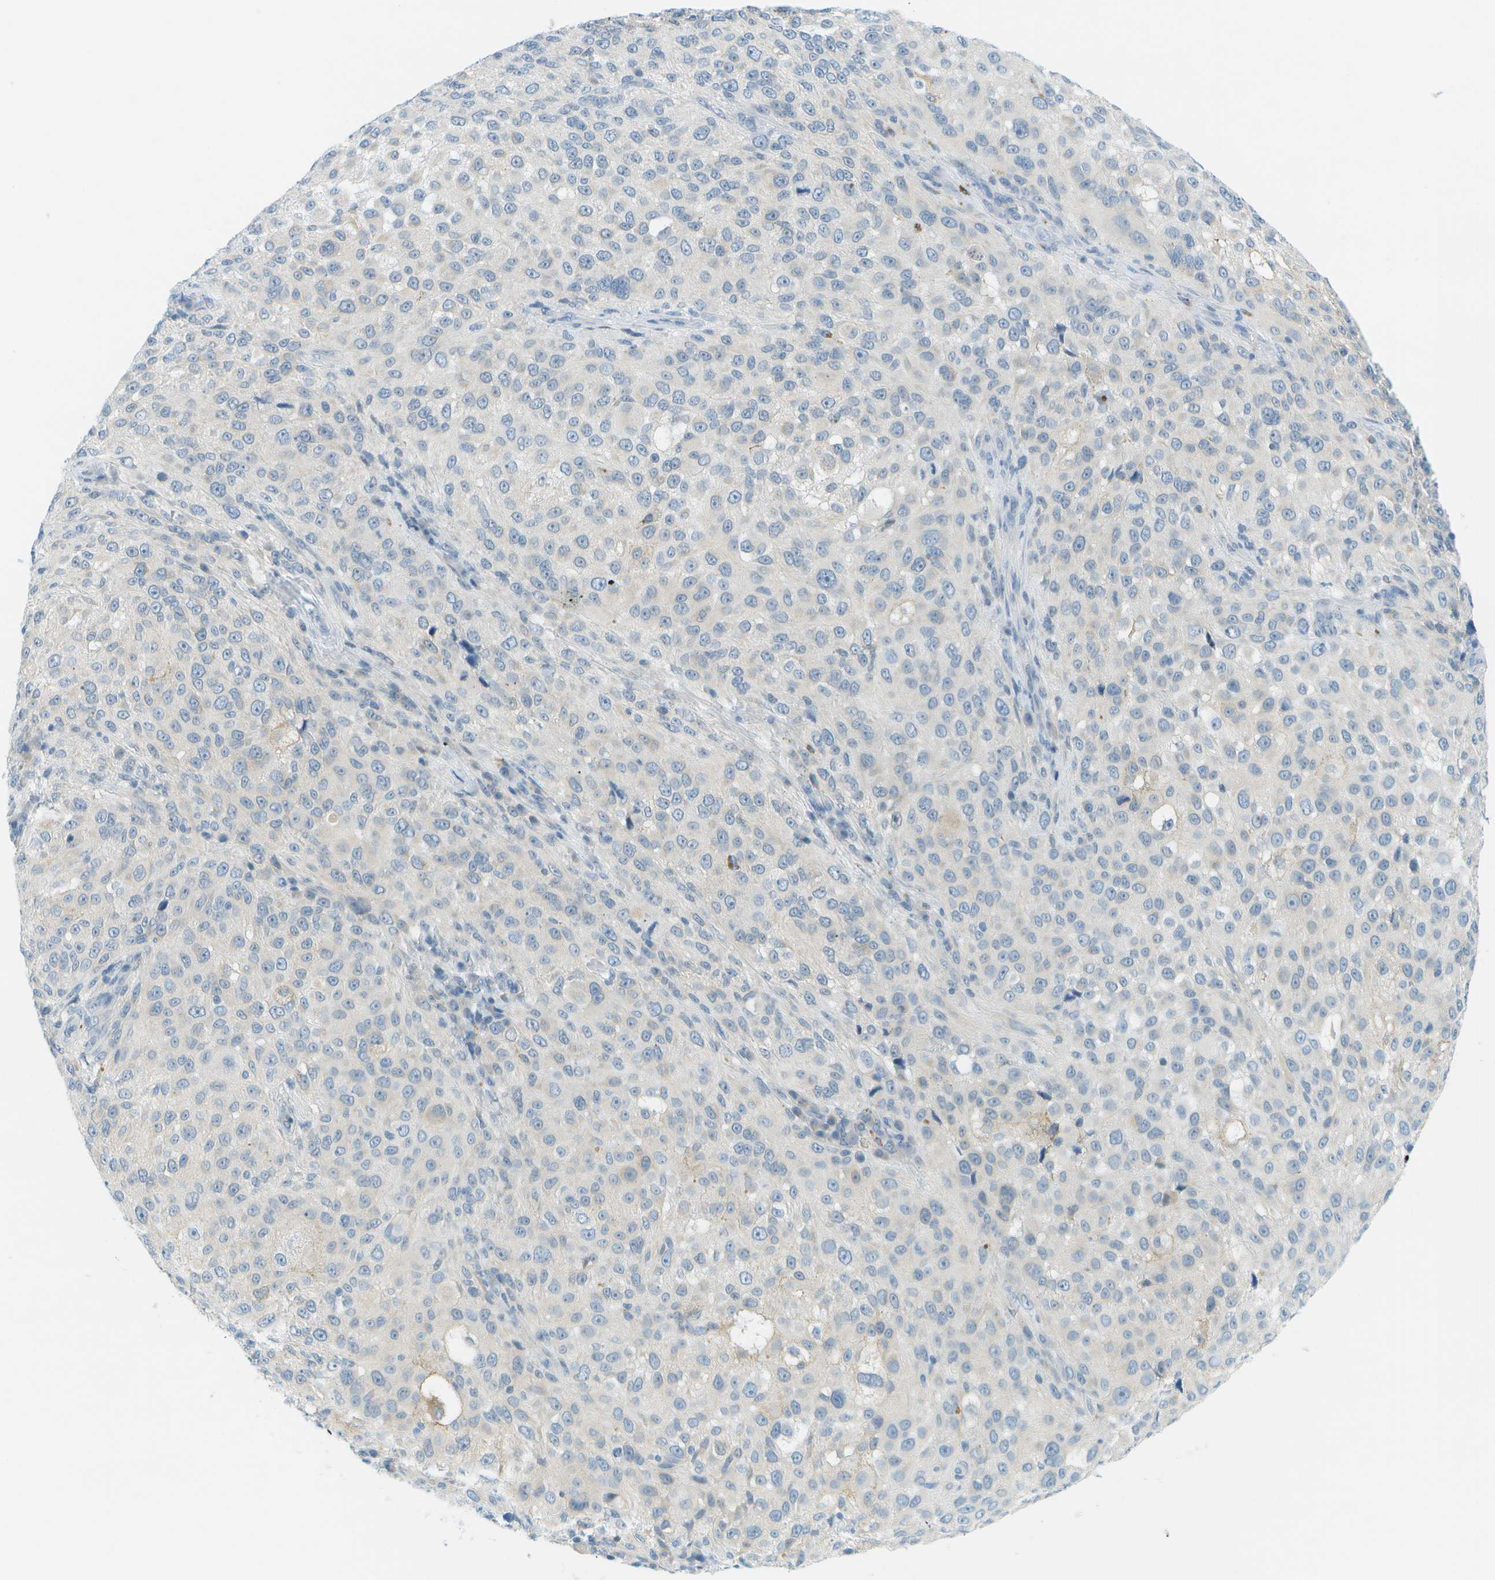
{"staining": {"intensity": "negative", "quantity": "none", "location": "none"}, "tissue": "melanoma", "cell_type": "Tumor cells", "image_type": "cancer", "snomed": [{"axis": "morphology", "description": "Necrosis, NOS"}, {"axis": "morphology", "description": "Malignant melanoma, NOS"}, {"axis": "topography", "description": "Skin"}], "caption": "The IHC image has no significant expression in tumor cells of melanoma tissue. The staining is performed using DAB brown chromogen with nuclei counter-stained in using hematoxylin.", "gene": "SMYD5", "patient": {"sex": "female", "age": 87}}